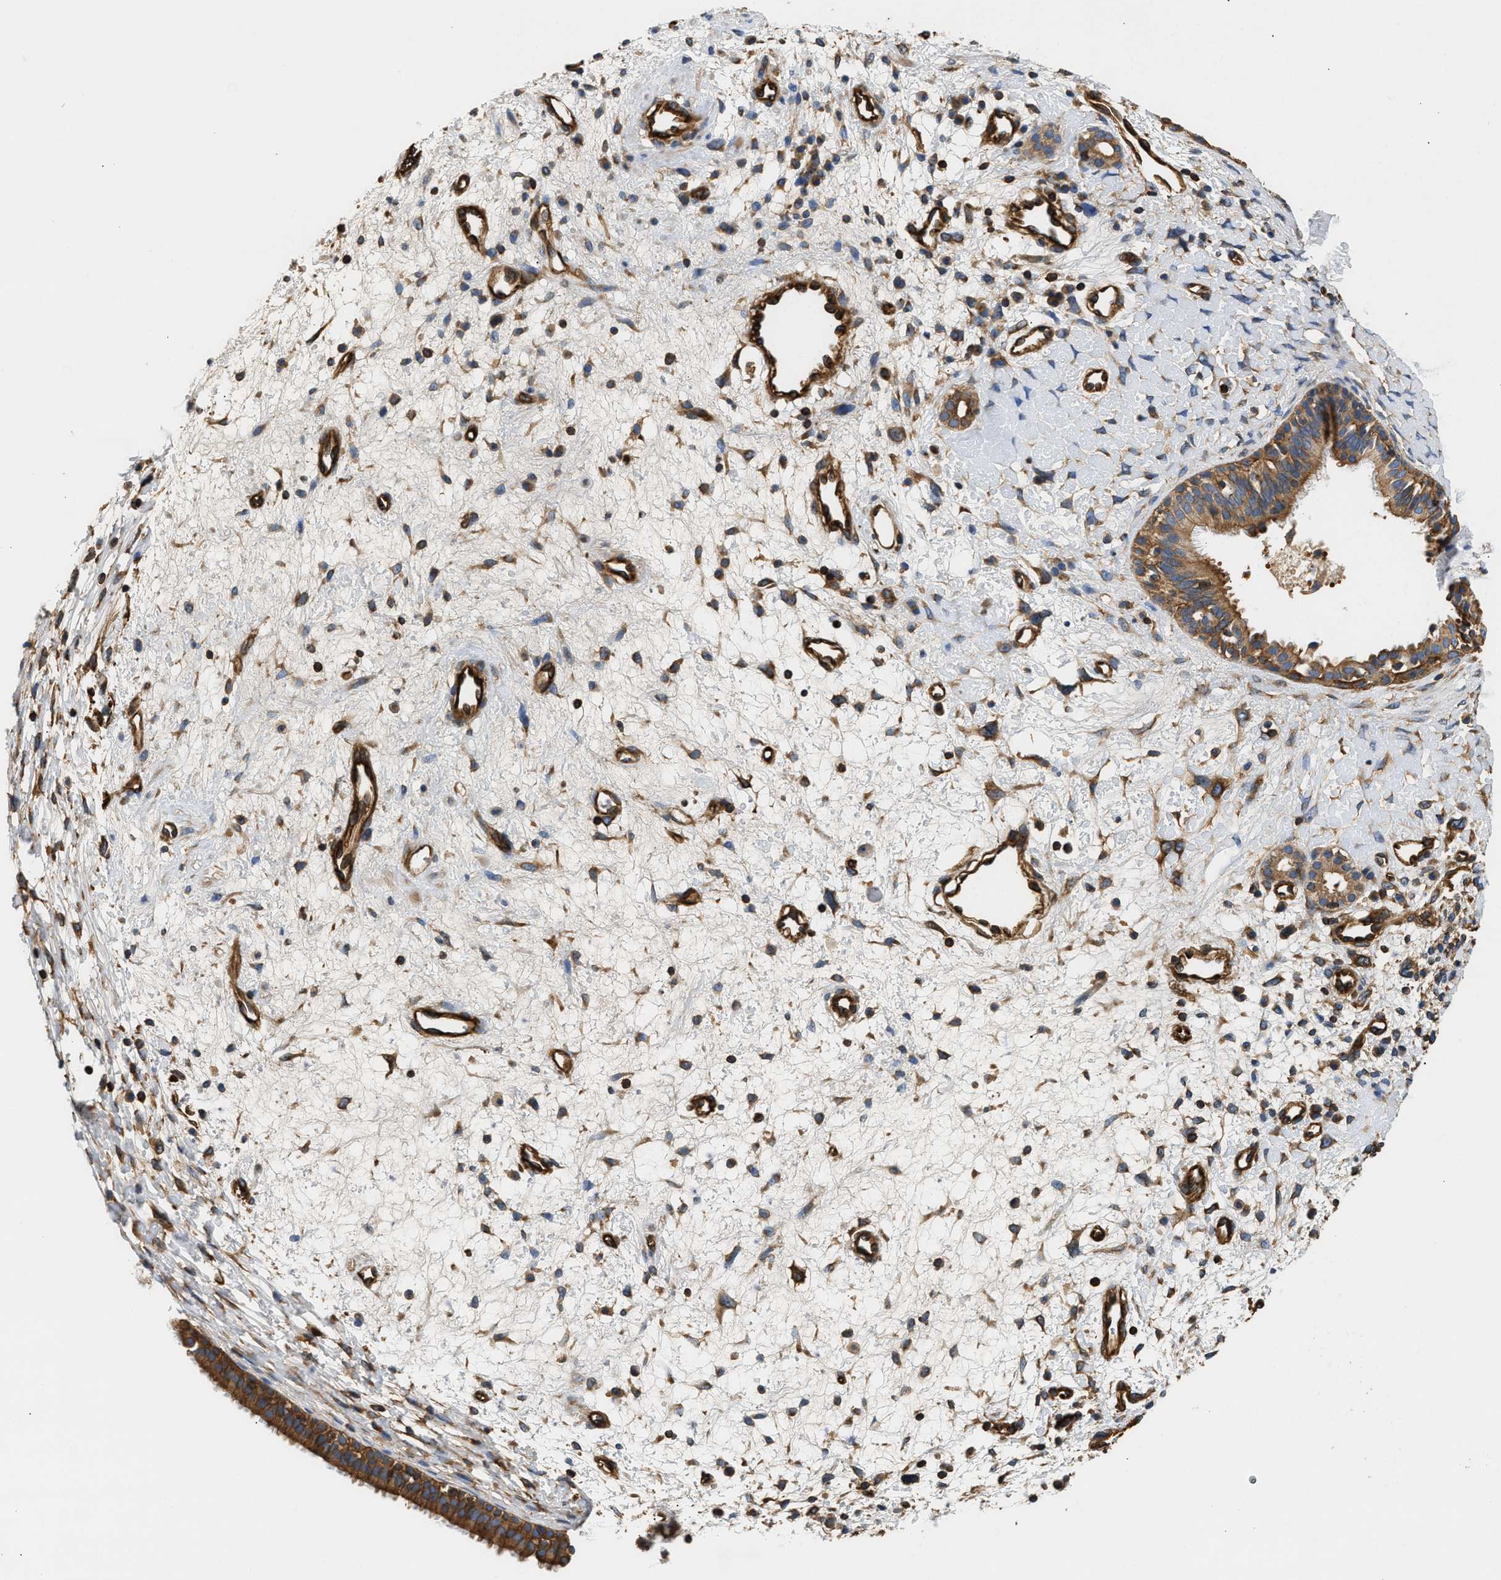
{"staining": {"intensity": "moderate", "quantity": ">75%", "location": "cytoplasmic/membranous"}, "tissue": "nasopharynx", "cell_type": "Respiratory epithelial cells", "image_type": "normal", "snomed": [{"axis": "morphology", "description": "Normal tissue, NOS"}, {"axis": "topography", "description": "Nasopharynx"}], "caption": "Nasopharynx was stained to show a protein in brown. There is medium levels of moderate cytoplasmic/membranous positivity in about >75% of respiratory epithelial cells. (Stains: DAB in brown, nuclei in blue, Microscopy: brightfield microscopy at high magnification).", "gene": "SAMD9L", "patient": {"sex": "male", "age": 22}}